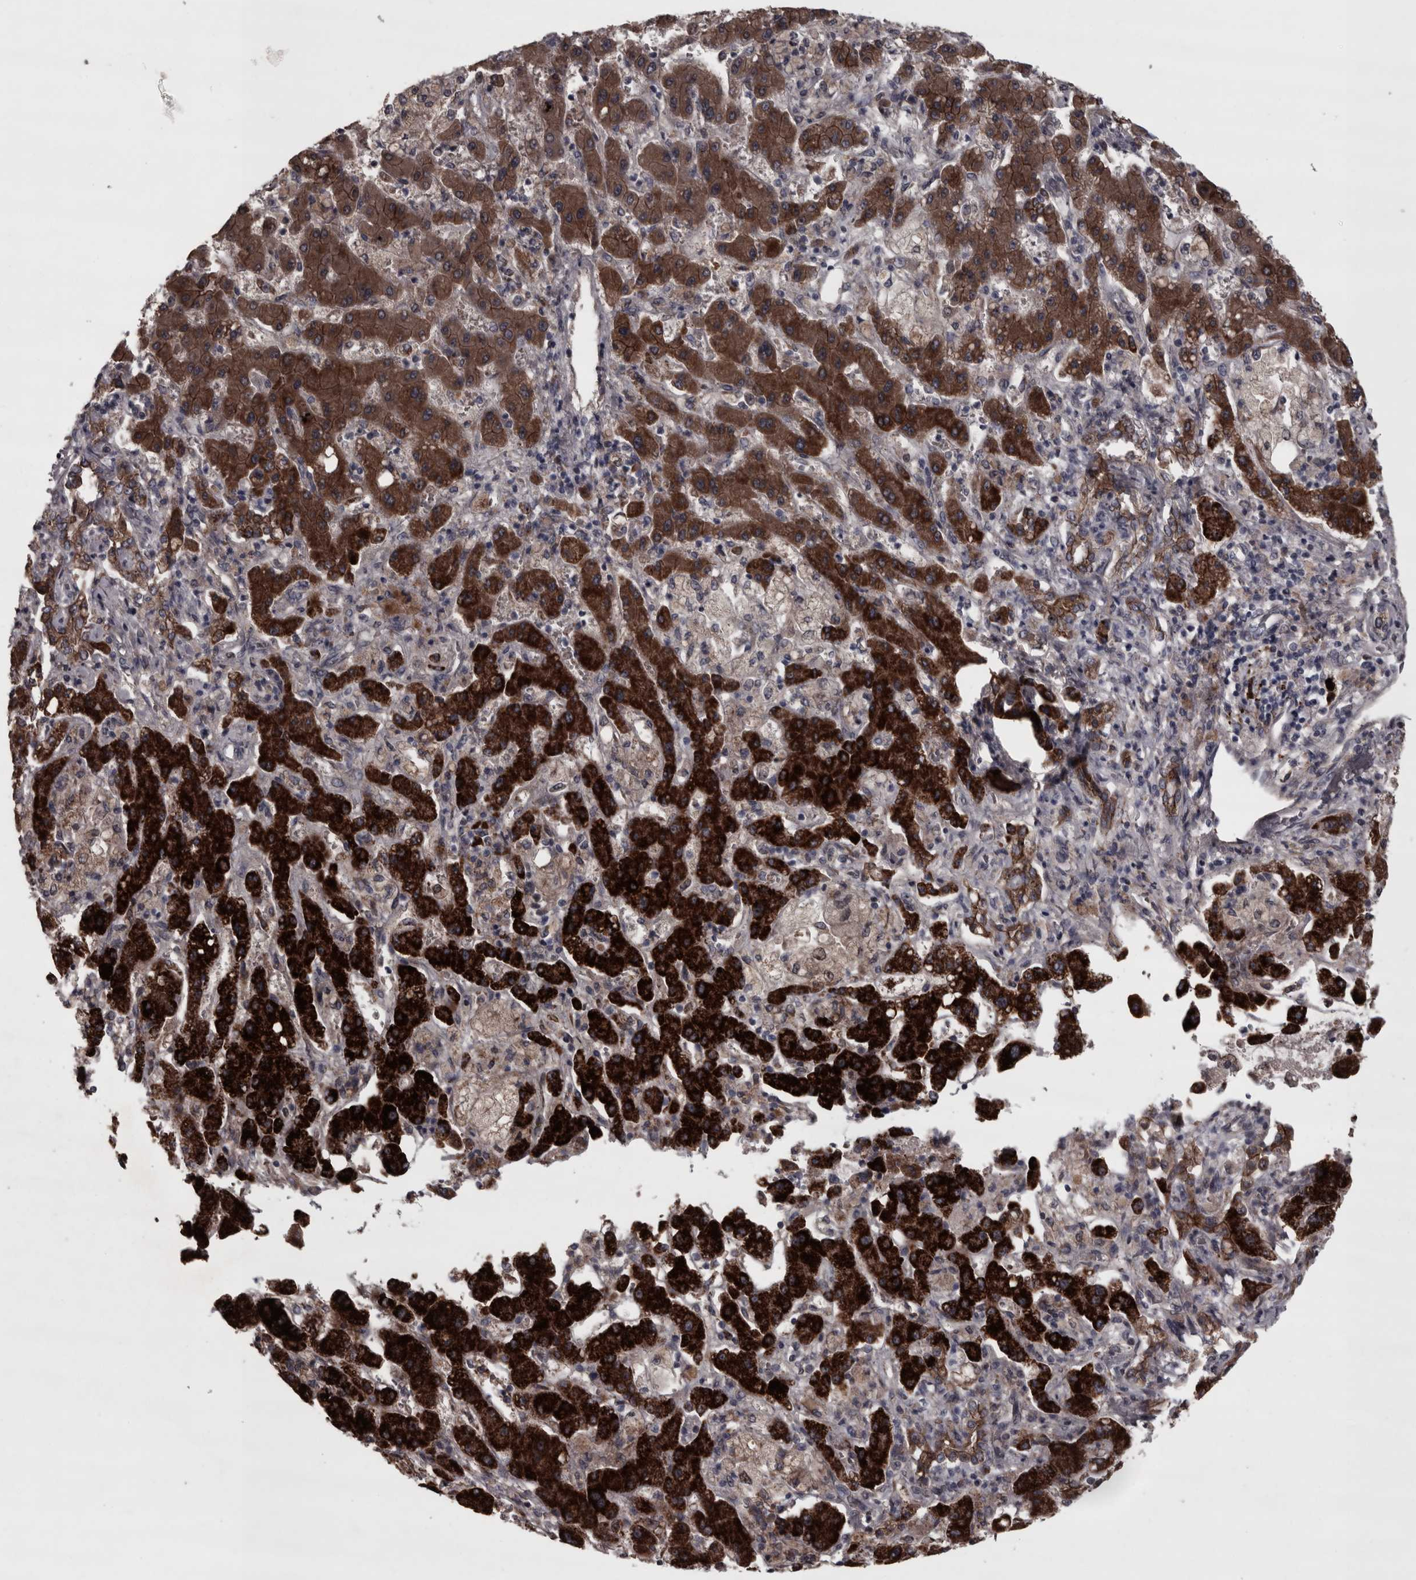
{"staining": {"intensity": "strong", "quantity": ">75%", "location": "cytoplasmic/membranous"}, "tissue": "liver cancer", "cell_type": "Tumor cells", "image_type": "cancer", "snomed": [{"axis": "morphology", "description": "Cholangiocarcinoma"}, {"axis": "topography", "description": "Liver"}], "caption": "Tumor cells show high levels of strong cytoplasmic/membranous expression in approximately >75% of cells in human liver cancer (cholangiocarcinoma).", "gene": "PCDH17", "patient": {"sex": "male", "age": 50}}